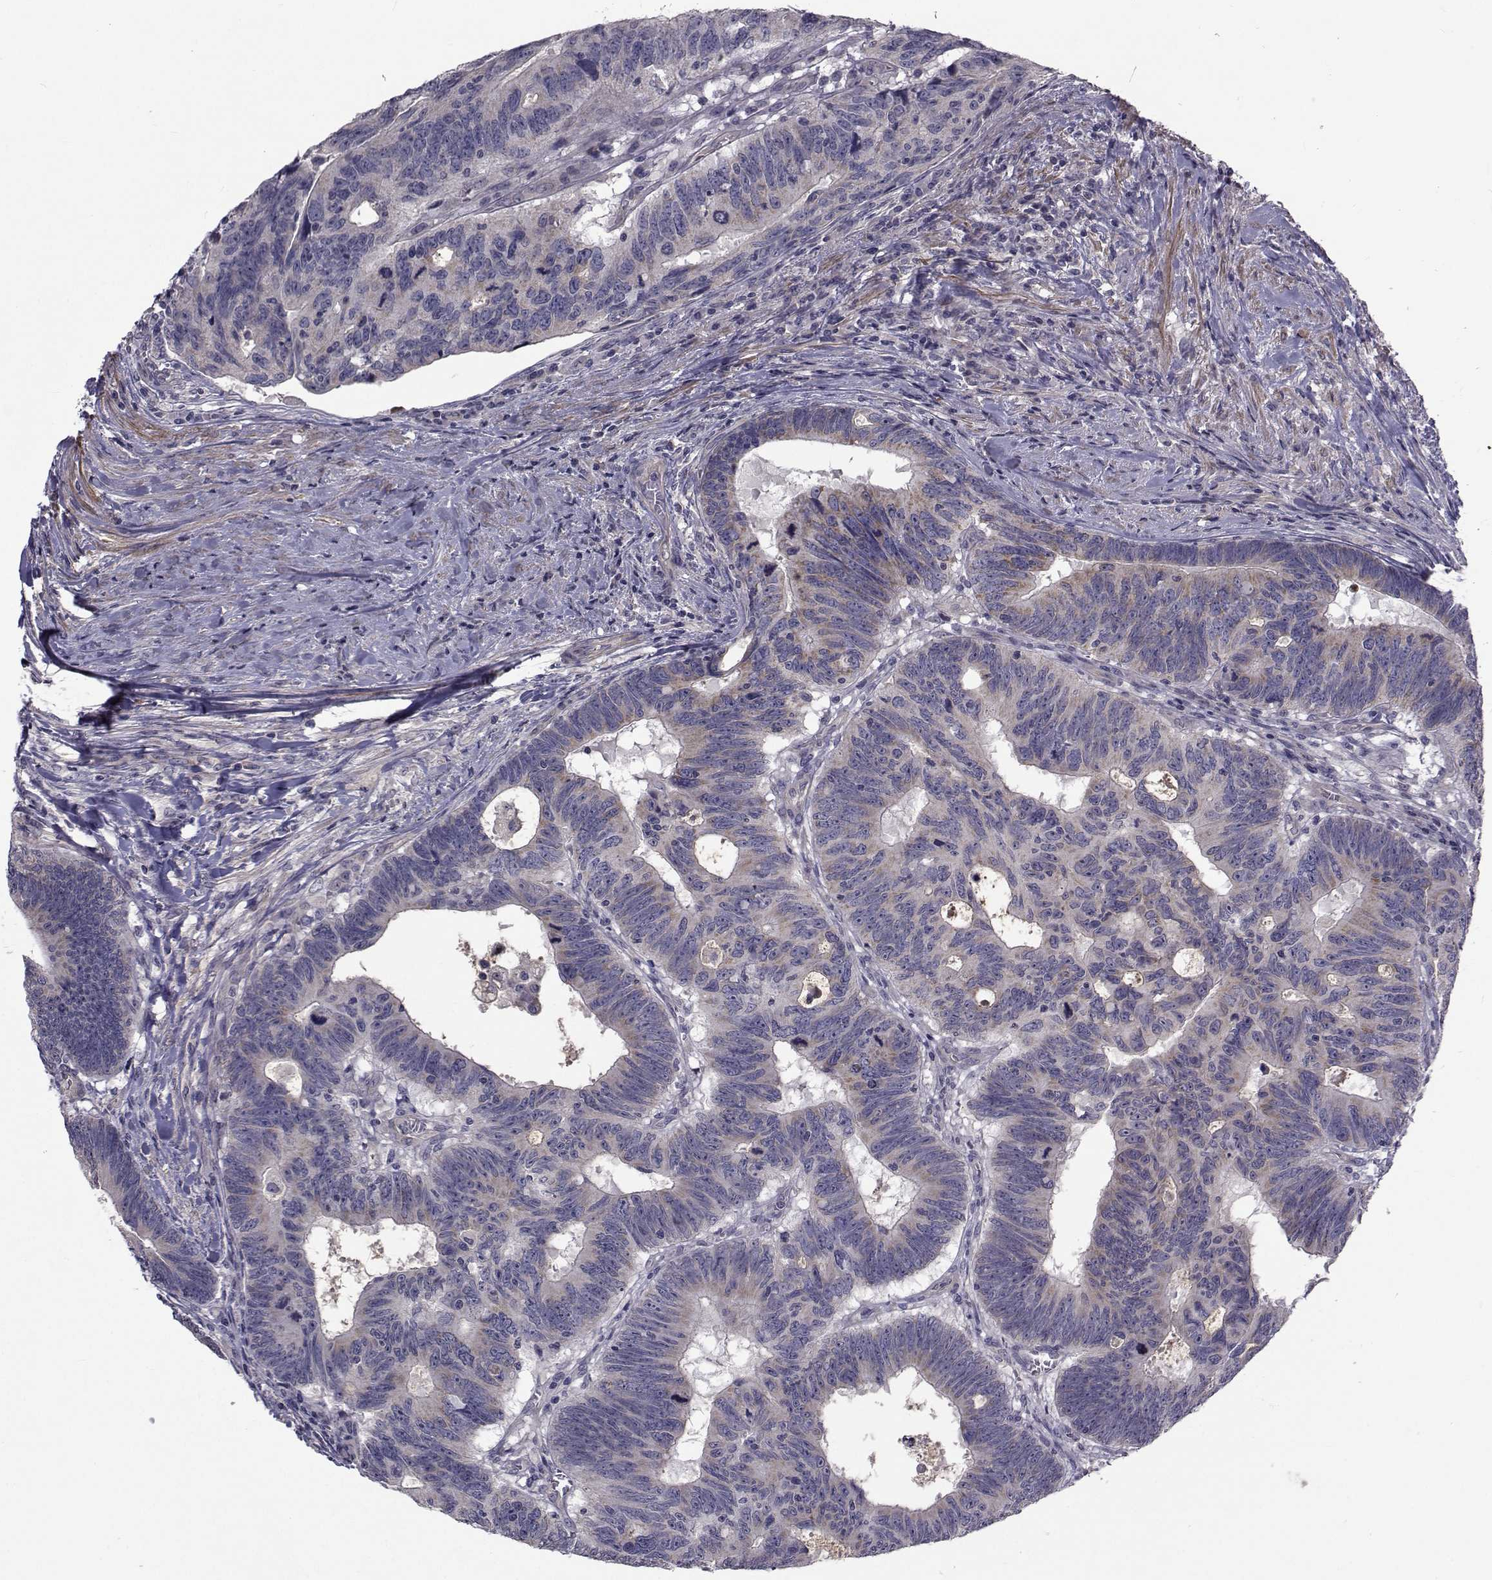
{"staining": {"intensity": "weak", "quantity": "<25%", "location": "cytoplasmic/membranous"}, "tissue": "colorectal cancer", "cell_type": "Tumor cells", "image_type": "cancer", "snomed": [{"axis": "morphology", "description": "Adenocarcinoma, NOS"}, {"axis": "topography", "description": "Colon"}], "caption": "An image of colorectal cancer stained for a protein demonstrates no brown staining in tumor cells.", "gene": "CFAP74", "patient": {"sex": "female", "age": 77}}